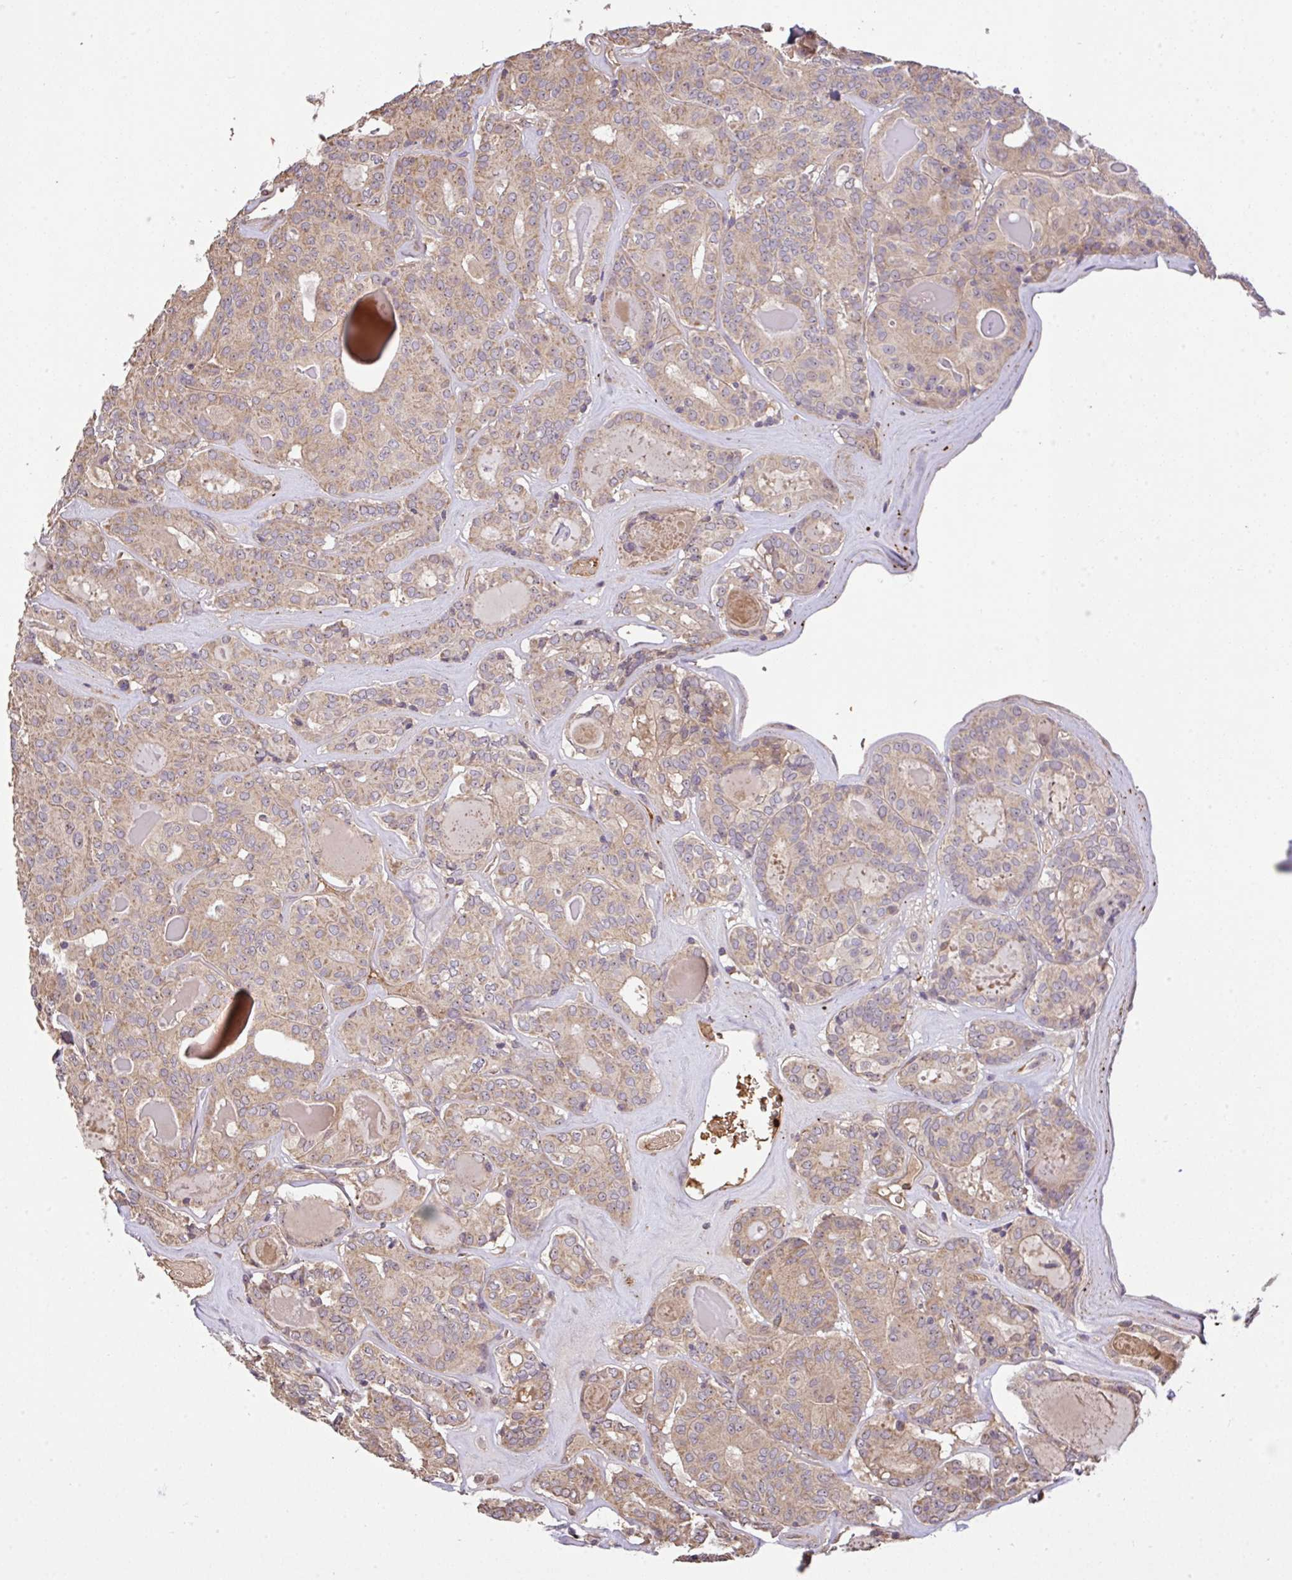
{"staining": {"intensity": "weak", "quantity": ">75%", "location": "cytoplasmic/membranous"}, "tissue": "thyroid cancer", "cell_type": "Tumor cells", "image_type": "cancer", "snomed": [{"axis": "morphology", "description": "Papillary adenocarcinoma, NOS"}, {"axis": "topography", "description": "Thyroid gland"}], "caption": "A low amount of weak cytoplasmic/membranous expression is identified in about >75% of tumor cells in papillary adenocarcinoma (thyroid) tissue.", "gene": "C1QTNF9B", "patient": {"sex": "female", "age": 72}}